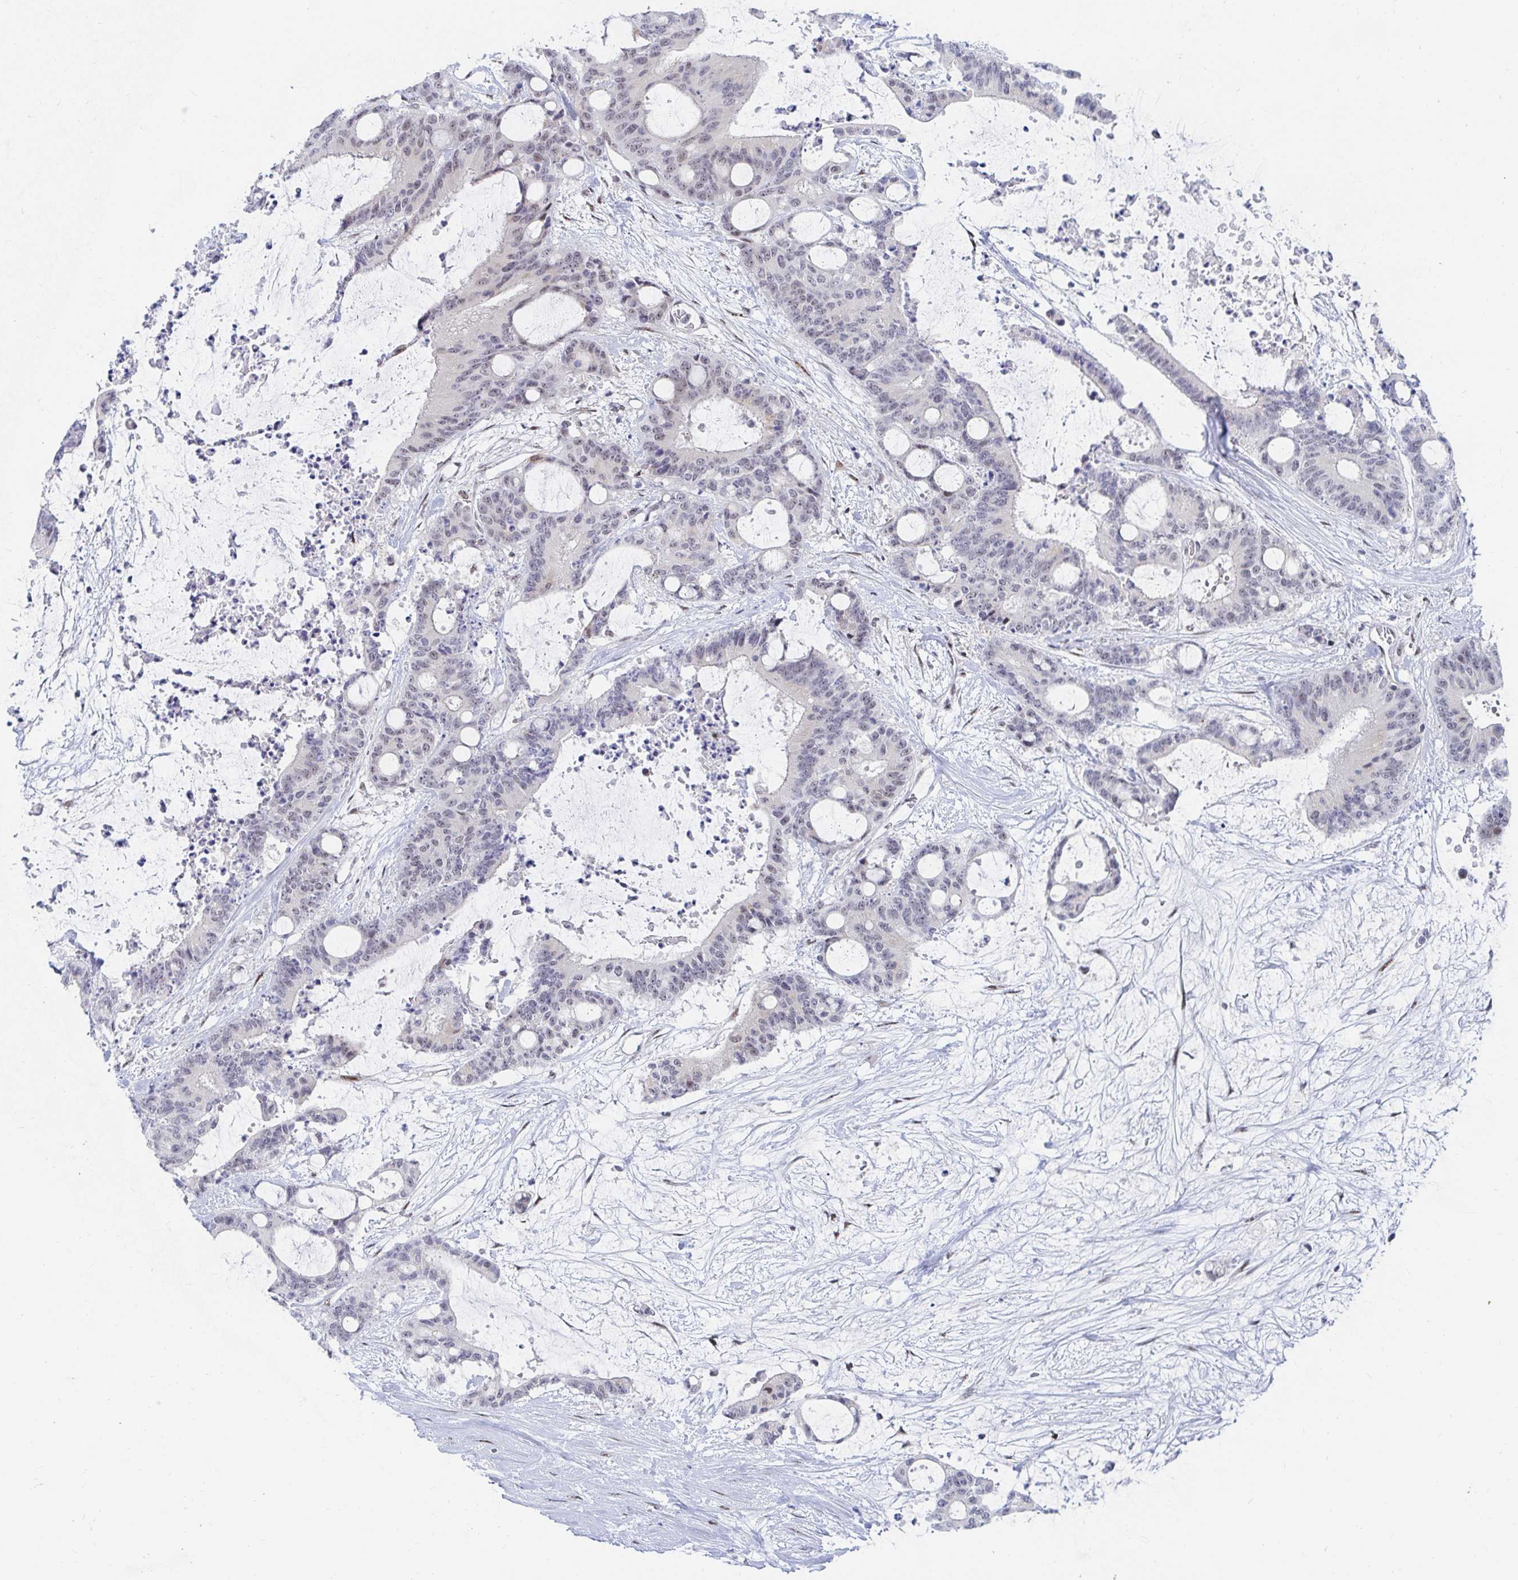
{"staining": {"intensity": "negative", "quantity": "none", "location": "none"}, "tissue": "liver cancer", "cell_type": "Tumor cells", "image_type": "cancer", "snomed": [{"axis": "morphology", "description": "Normal tissue, NOS"}, {"axis": "morphology", "description": "Cholangiocarcinoma"}, {"axis": "topography", "description": "Liver"}, {"axis": "topography", "description": "Peripheral nerve tissue"}], "caption": "Immunohistochemical staining of cholangiocarcinoma (liver) reveals no significant staining in tumor cells.", "gene": "COL28A1", "patient": {"sex": "female", "age": 73}}